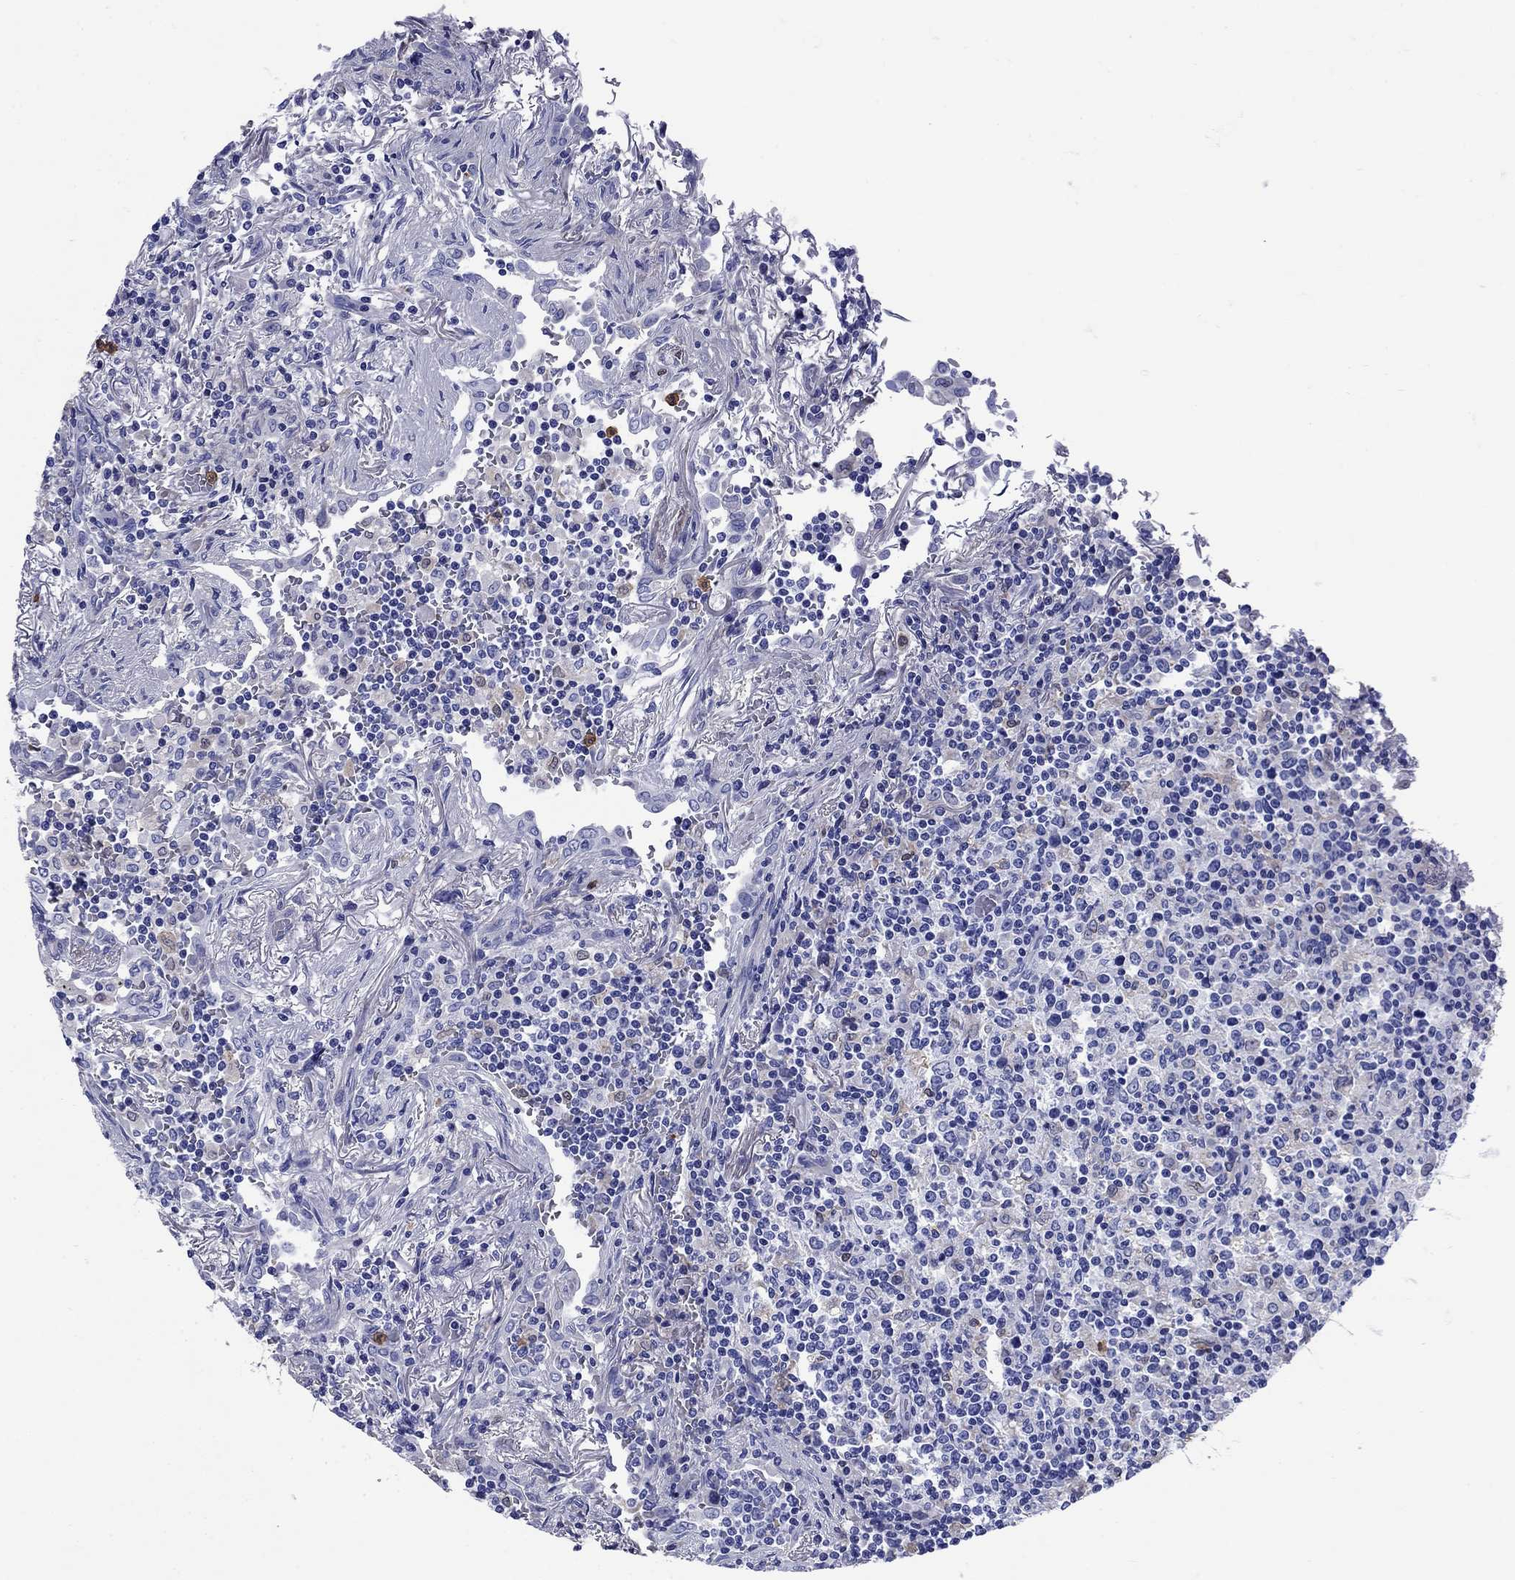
{"staining": {"intensity": "negative", "quantity": "none", "location": "none"}, "tissue": "lymphoma", "cell_type": "Tumor cells", "image_type": "cancer", "snomed": [{"axis": "morphology", "description": "Malignant lymphoma, non-Hodgkin's type, High grade"}, {"axis": "topography", "description": "Lung"}], "caption": "DAB (3,3'-diaminobenzidine) immunohistochemical staining of human high-grade malignant lymphoma, non-Hodgkin's type demonstrates no significant staining in tumor cells.", "gene": "TFR2", "patient": {"sex": "male", "age": 79}}